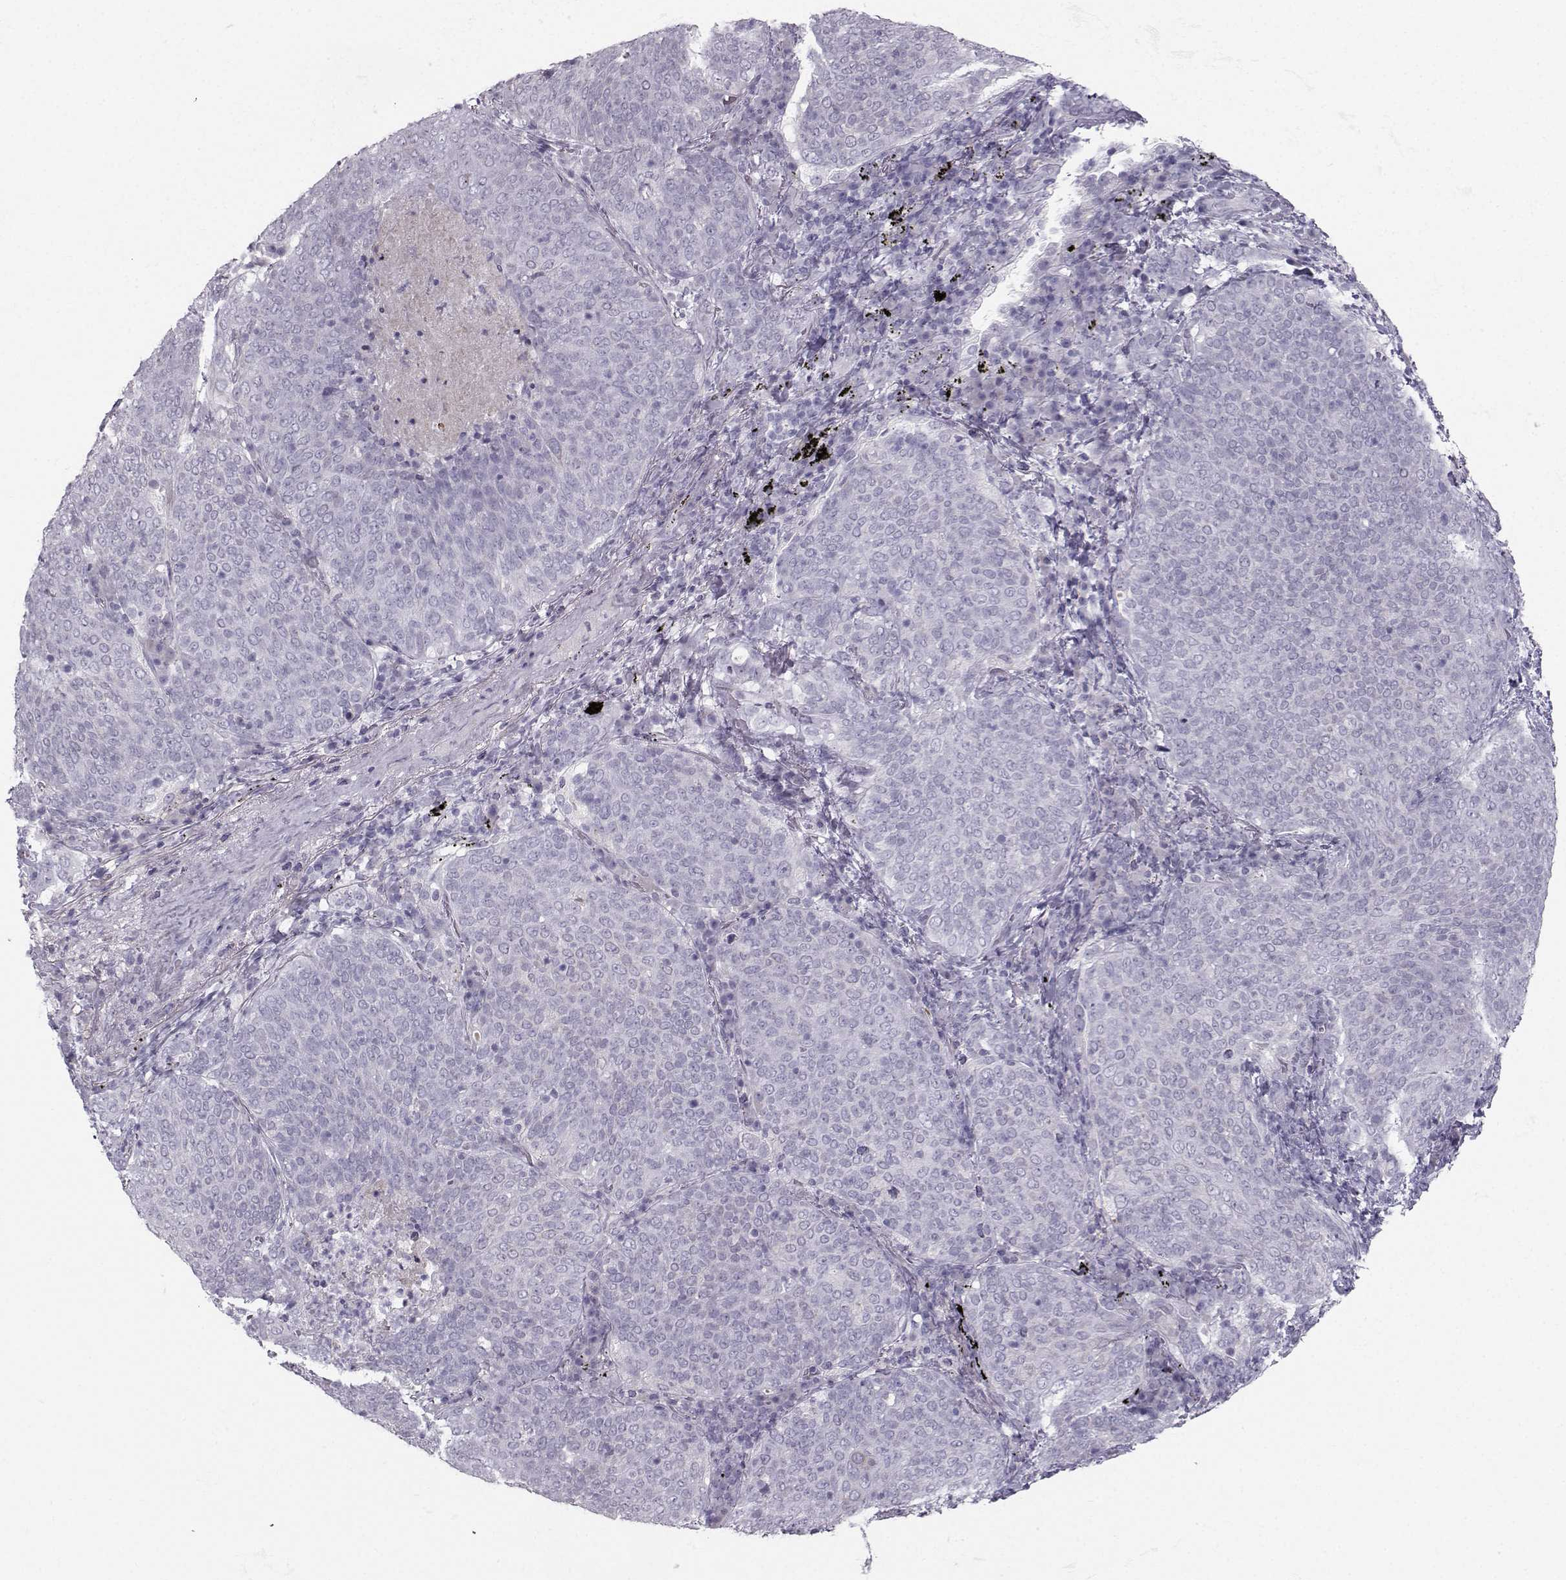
{"staining": {"intensity": "negative", "quantity": "none", "location": "none"}, "tissue": "lung cancer", "cell_type": "Tumor cells", "image_type": "cancer", "snomed": [{"axis": "morphology", "description": "Squamous cell carcinoma, NOS"}, {"axis": "topography", "description": "Lung"}], "caption": "Immunohistochemistry (IHC) histopathology image of neoplastic tissue: human squamous cell carcinoma (lung) stained with DAB shows no significant protein expression in tumor cells.", "gene": "CASR", "patient": {"sex": "male", "age": 82}}